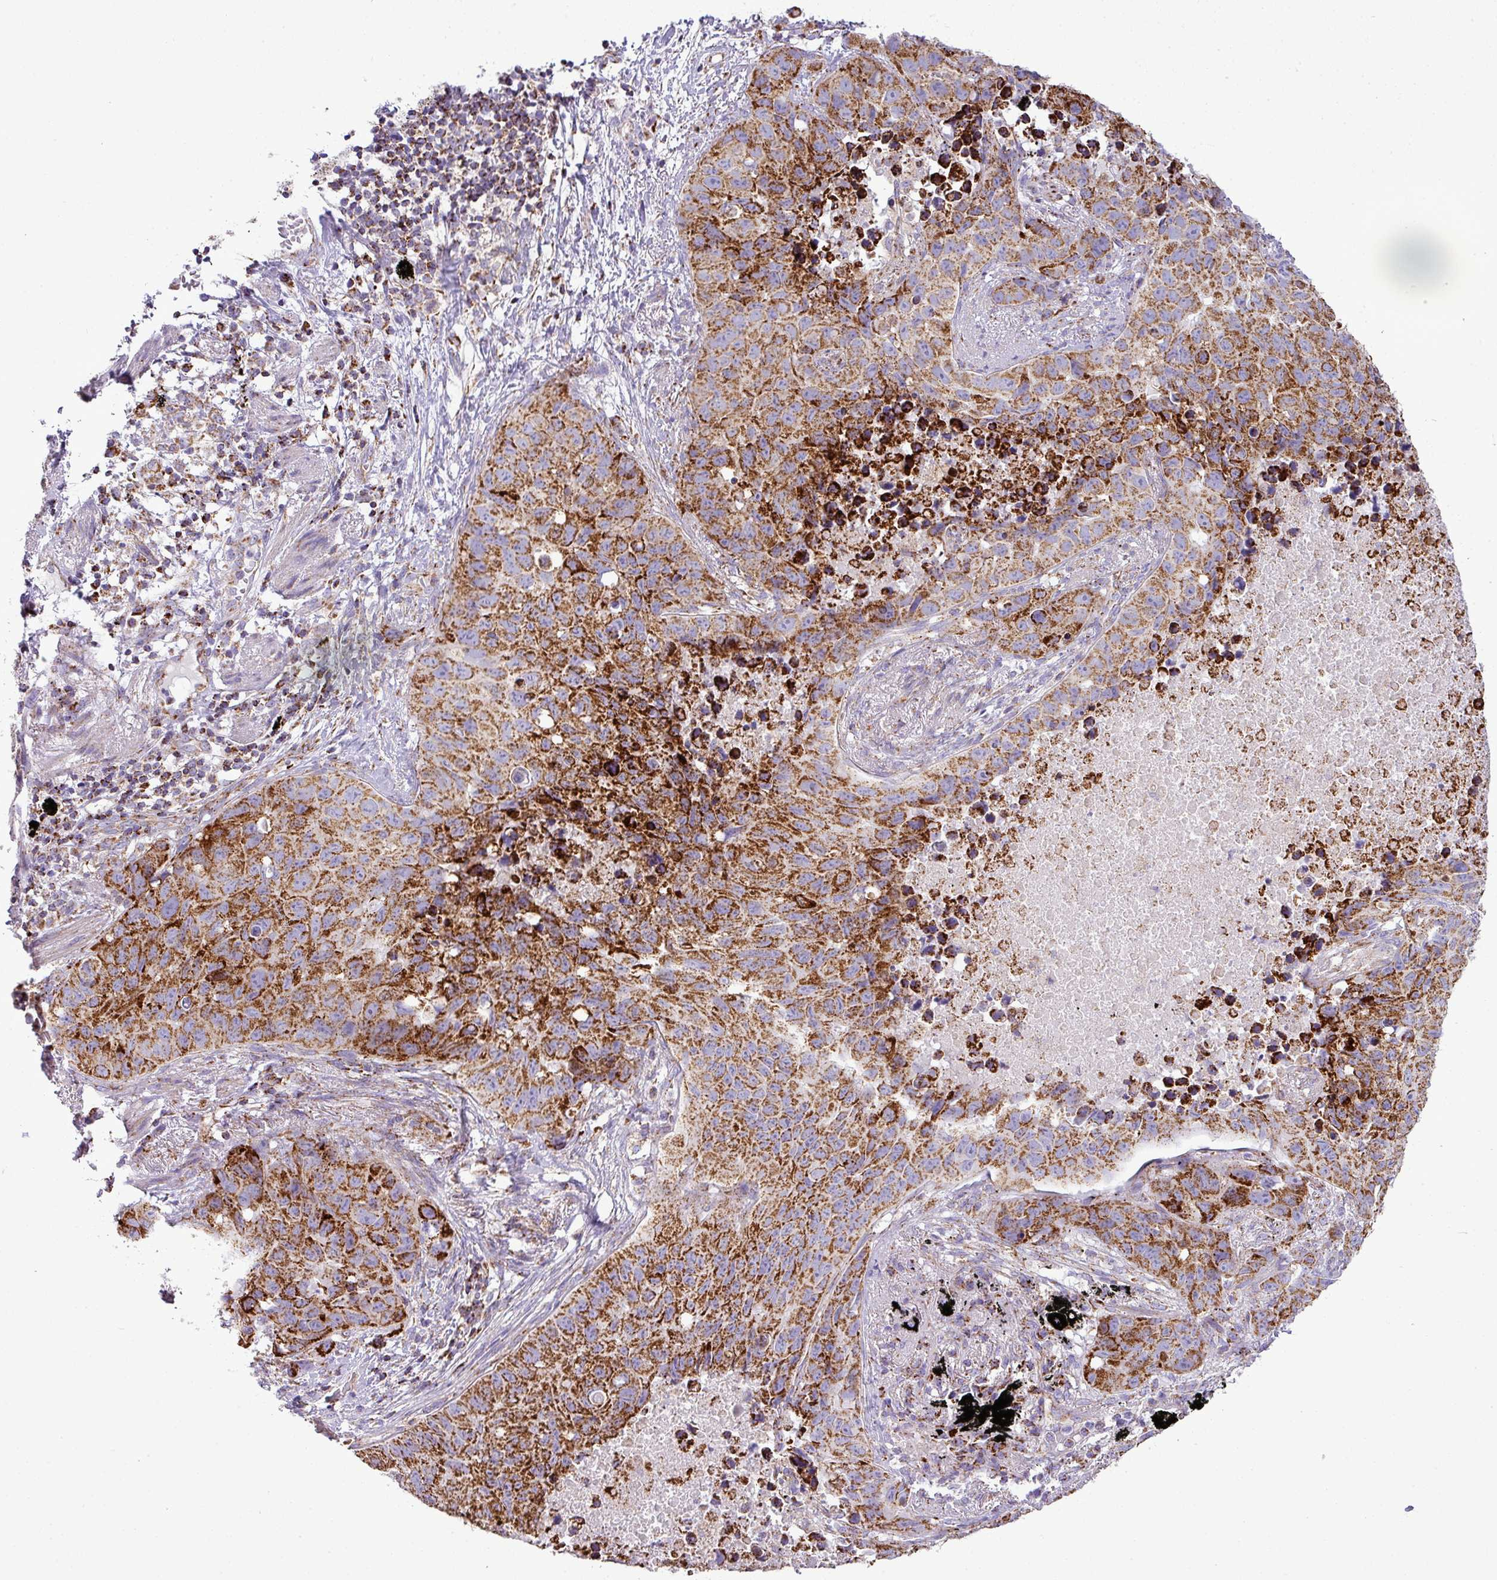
{"staining": {"intensity": "strong", "quantity": ">75%", "location": "cytoplasmic/membranous"}, "tissue": "lung cancer", "cell_type": "Tumor cells", "image_type": "cancer", "snomed": [{"axis": "morphology", "description": "Squamous cell carcinoma, NOS"}, {"axis": "topography", "description": "Lung"}], "caption": "This image reveals immunohistochemistry (IHC) staining of human lung cancer, with high strong cytoplasmic/membranous staining in about >75% of tumor cells.", "gene": "ZNF81", "patient": {"sex": "male", "age": 60}}